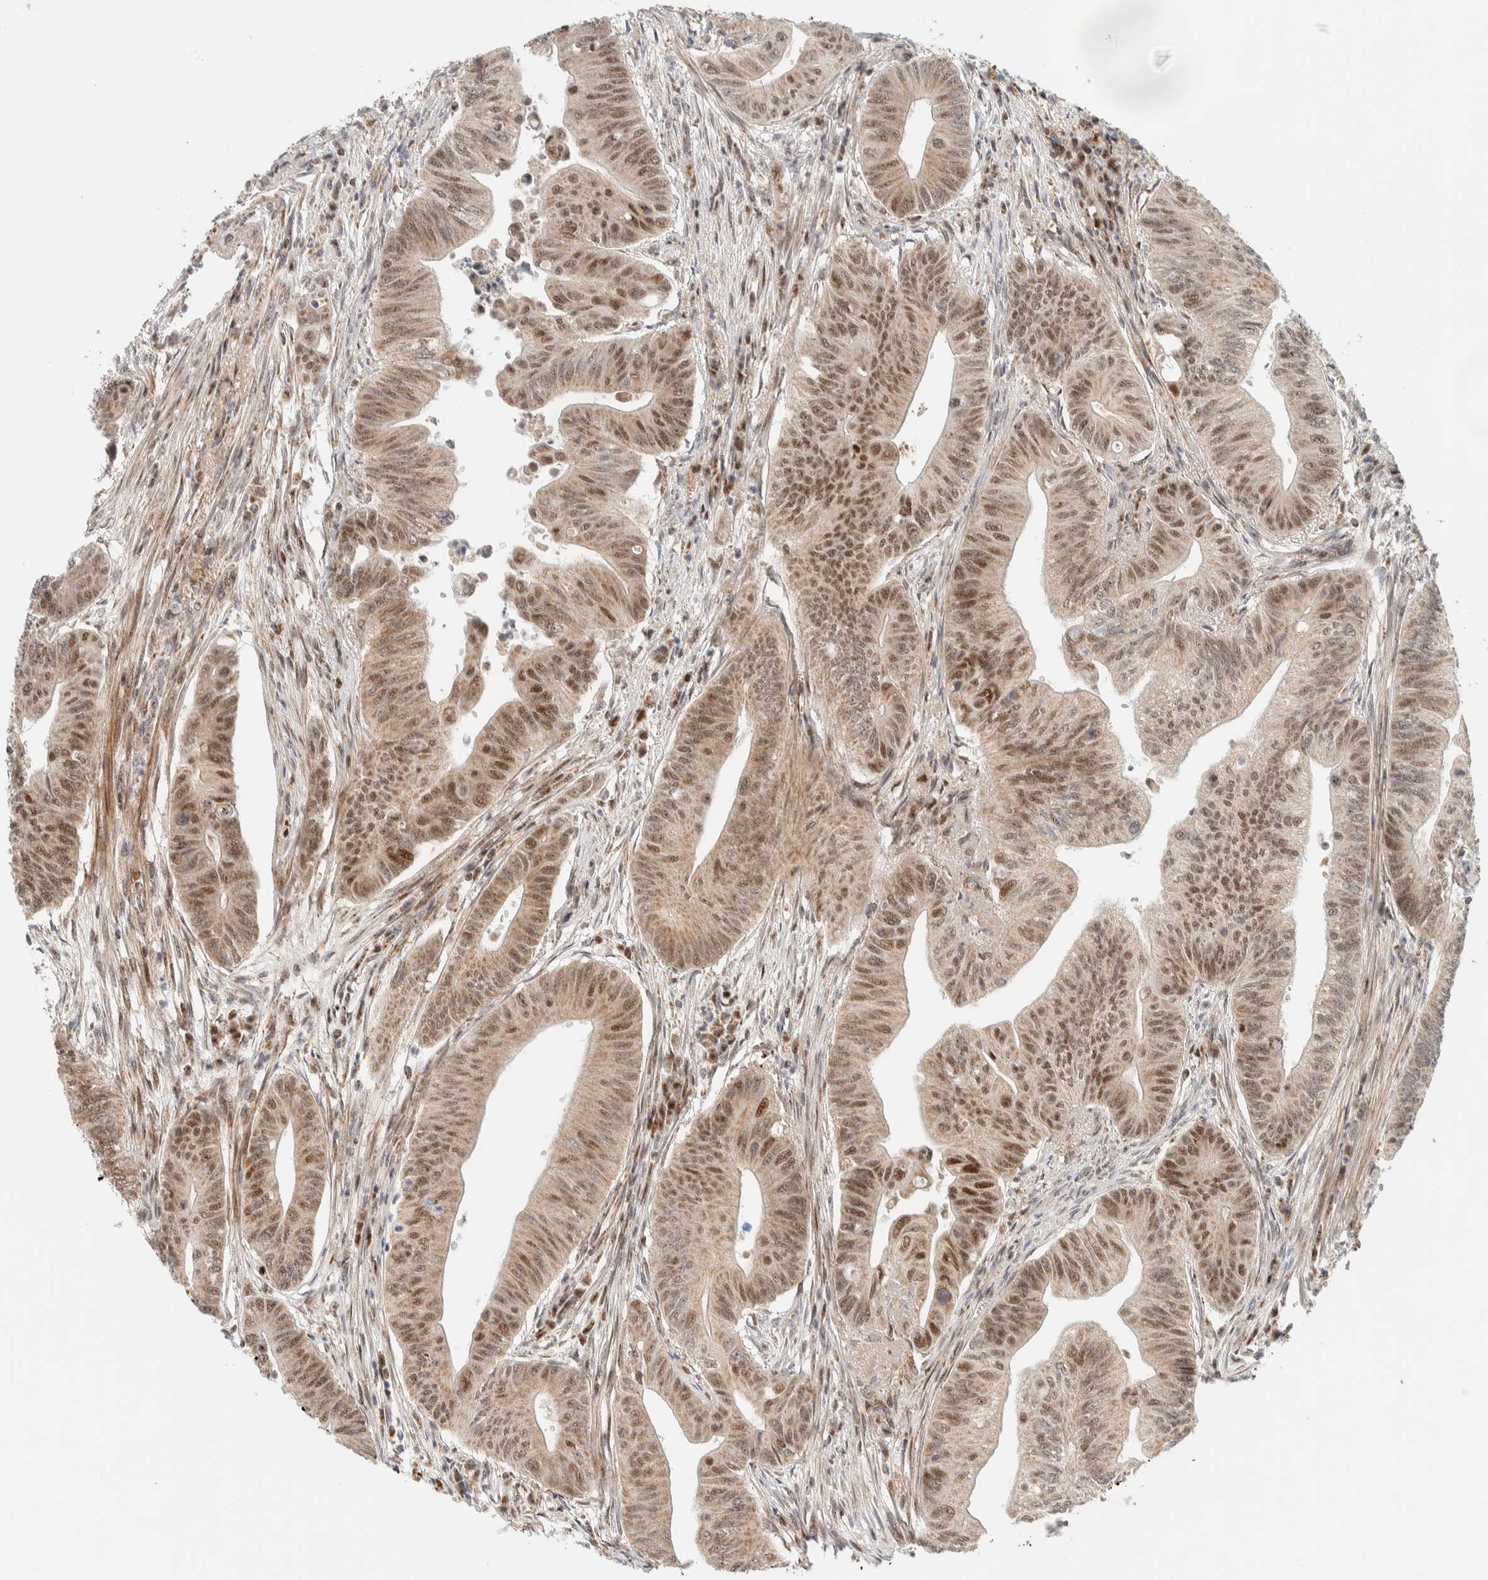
{"staining": {"intensity": "moderate", "quantity": ">75%", "location": "cytoplasmic/membranous,nuclear"}, "tissue": "colorectal cancer", "cell_type": "Tumor cells", "image_type": "cancer", "snomed": [{"axis": "morphology", "description": "Adenoma, NOS"}, {"axis": "morphology", "description": "Adenocarcinoma, NOS"}, {"axis": "topography", "description": "Colon"}], "caption": "Immunohistochemical staining of human adenocarcinoma (colorectal) shows moderate cytoplasmic/membranous and nuclear protein positivity in approximately >75% of tumor cells.", "gene": "TSPAN32", "patient": {"sex": "male", "age": 79}}